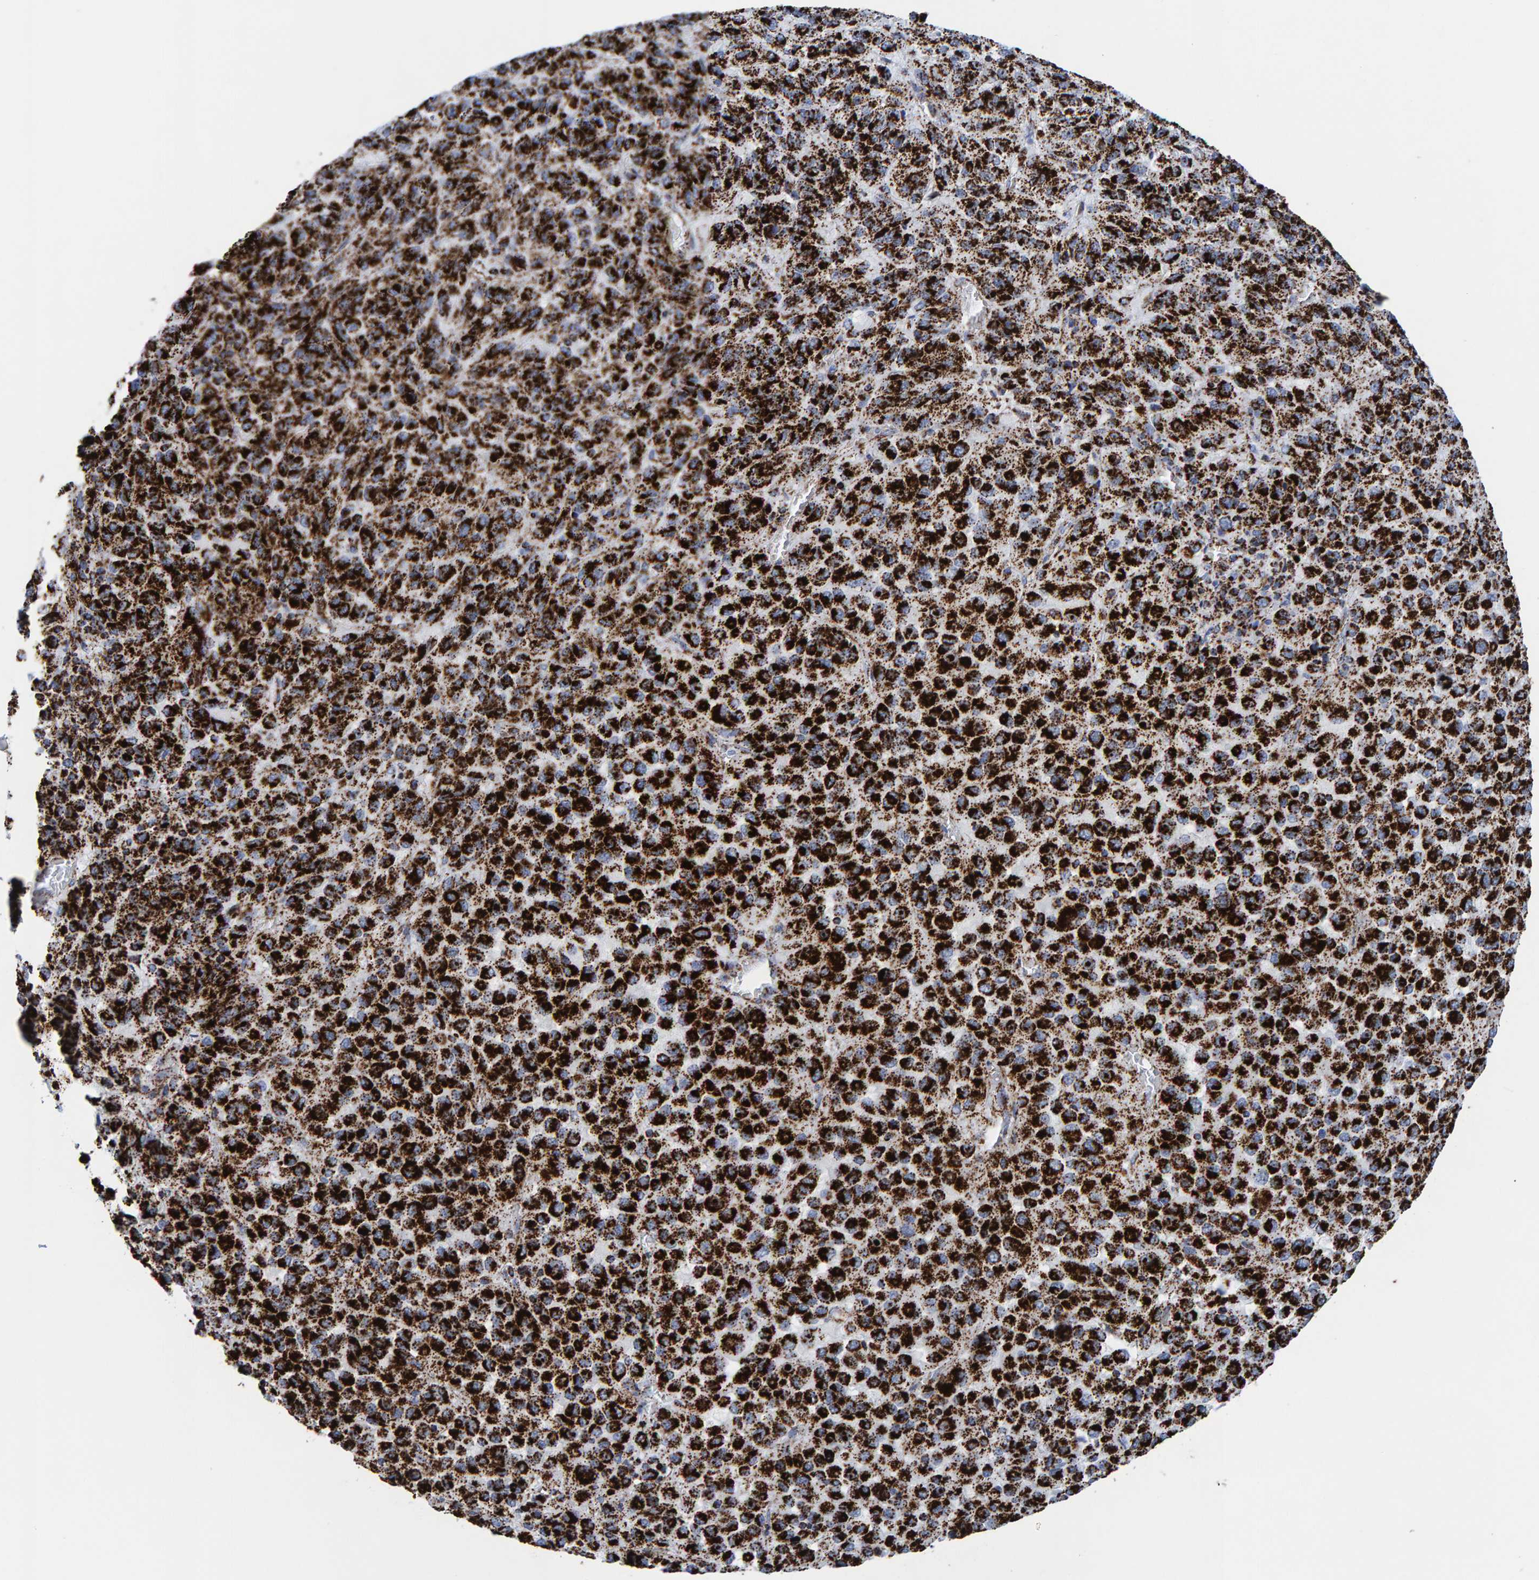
{"staining": {"intensity": "strong", "quantity": ">75%", "location": "cytoplasmic/membranous"}, "tissue": "melanoma", "cell_type": "Tumor cells", "image_type": "cancer", "snomed": [{"axis": "morphology", "description": "Malignant melanoma, Metastatic site"}, {"axis": "topography", "description": "Lung"}], "caption": "Approximately >75% of tumor cells in human malignant melanoma (metastatic site) exhibit strong cytoplasmic/membranous protein staining as visualized by brown immunohistochemical staining.", "gene": "ENSG00000262660", "patient": {"sex": "male", "age": 64}}